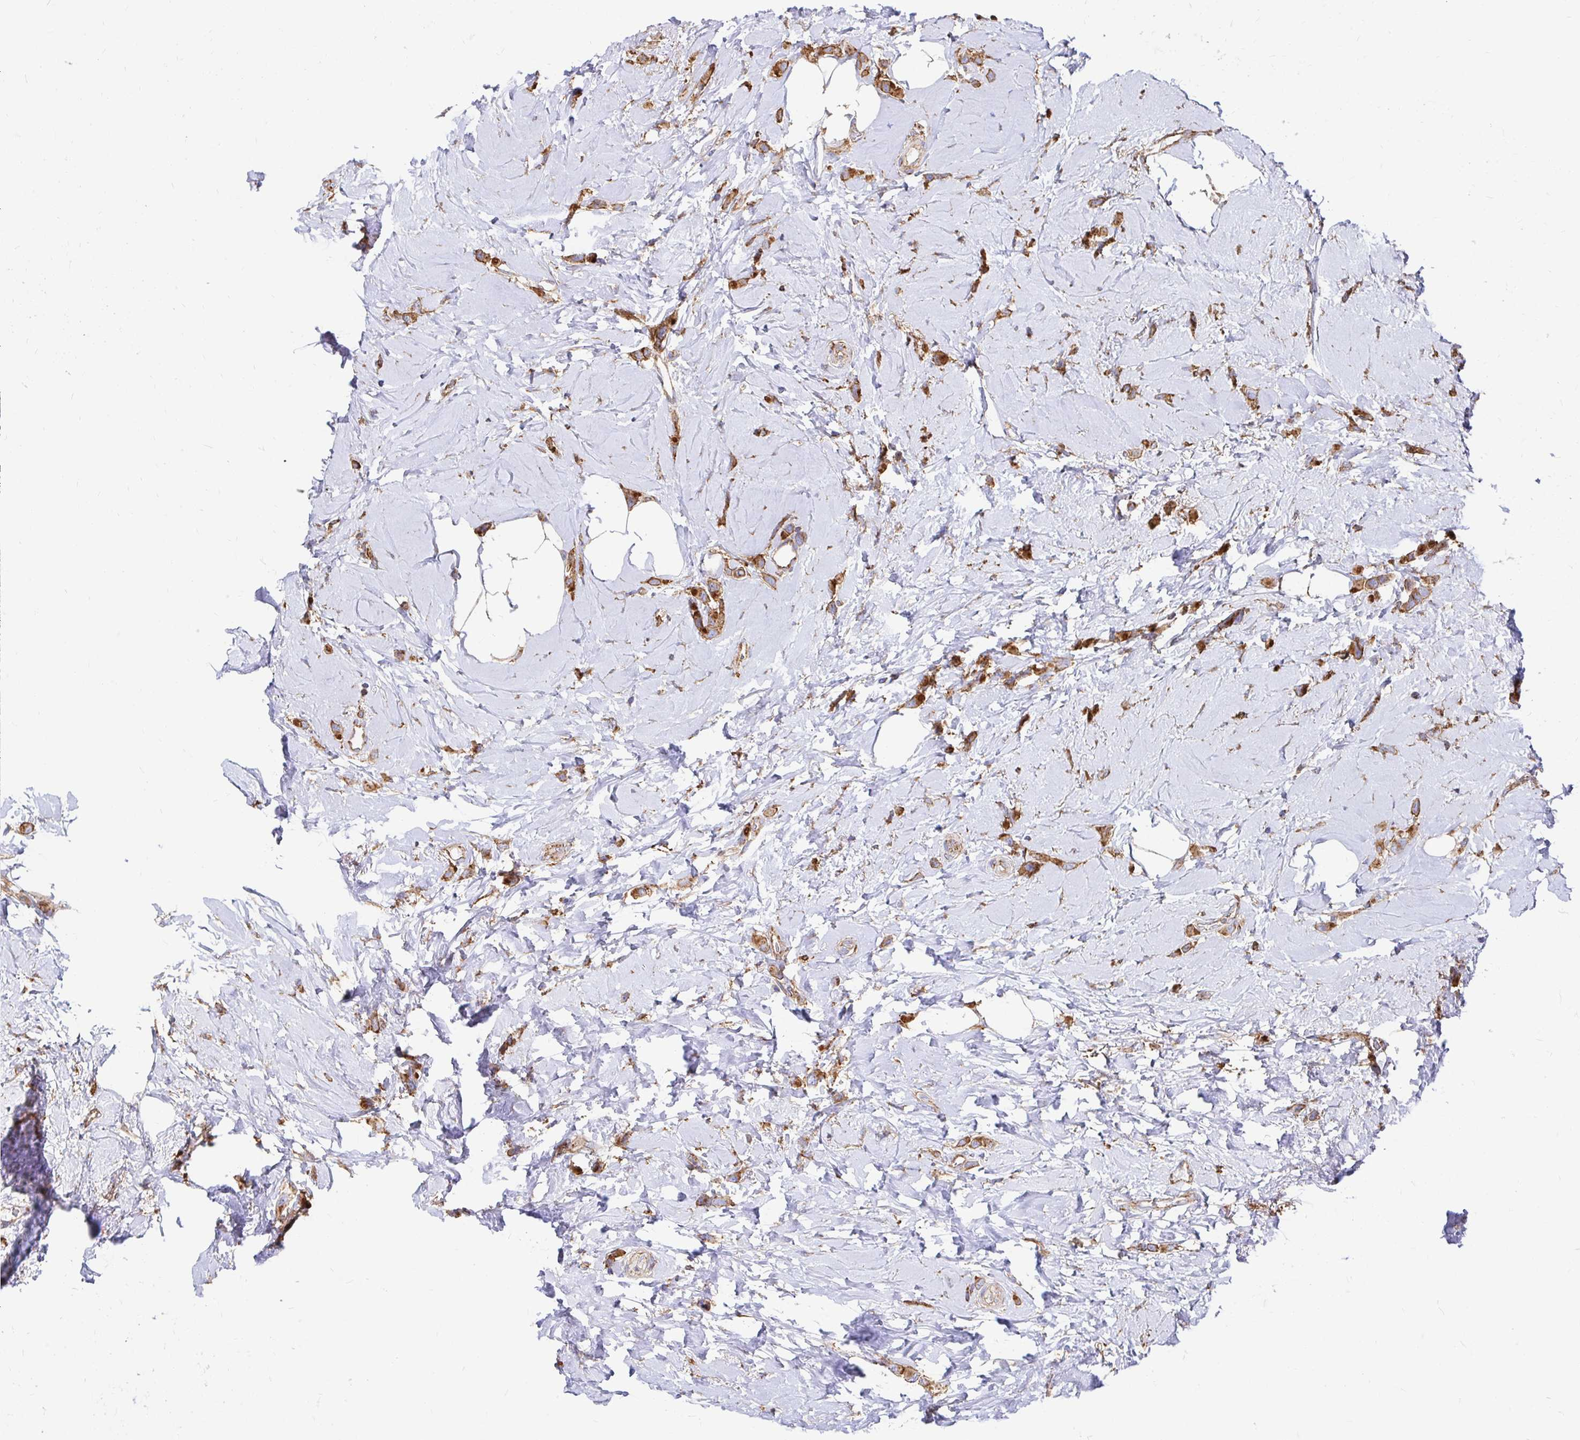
{"staining": {"intensity": "strong", "quantity": ">75%", "location": "cytoplasmic/membranous"}, "tissue": "breast cancer", "cell_type": "Tumor cells", "image_type": "cancer", "snomed": [{"axis": "morphology", "description": "Lobular carcinoma"}, {"axis": "topography", "description": "Breast"}], "caption": "Immunohistochemistry histopathology image of neoplastic tissue: breast cancer stained using immunohistochemistry (IHC) demonstrates high levels of strong protein expression localized specifically in the cytoplasmic/membranous of tumor cells, appearing as a cytoplasmic/membranous brown color.", "gene": "CLTC", "patient": {"sex": "female", "age": 66}}